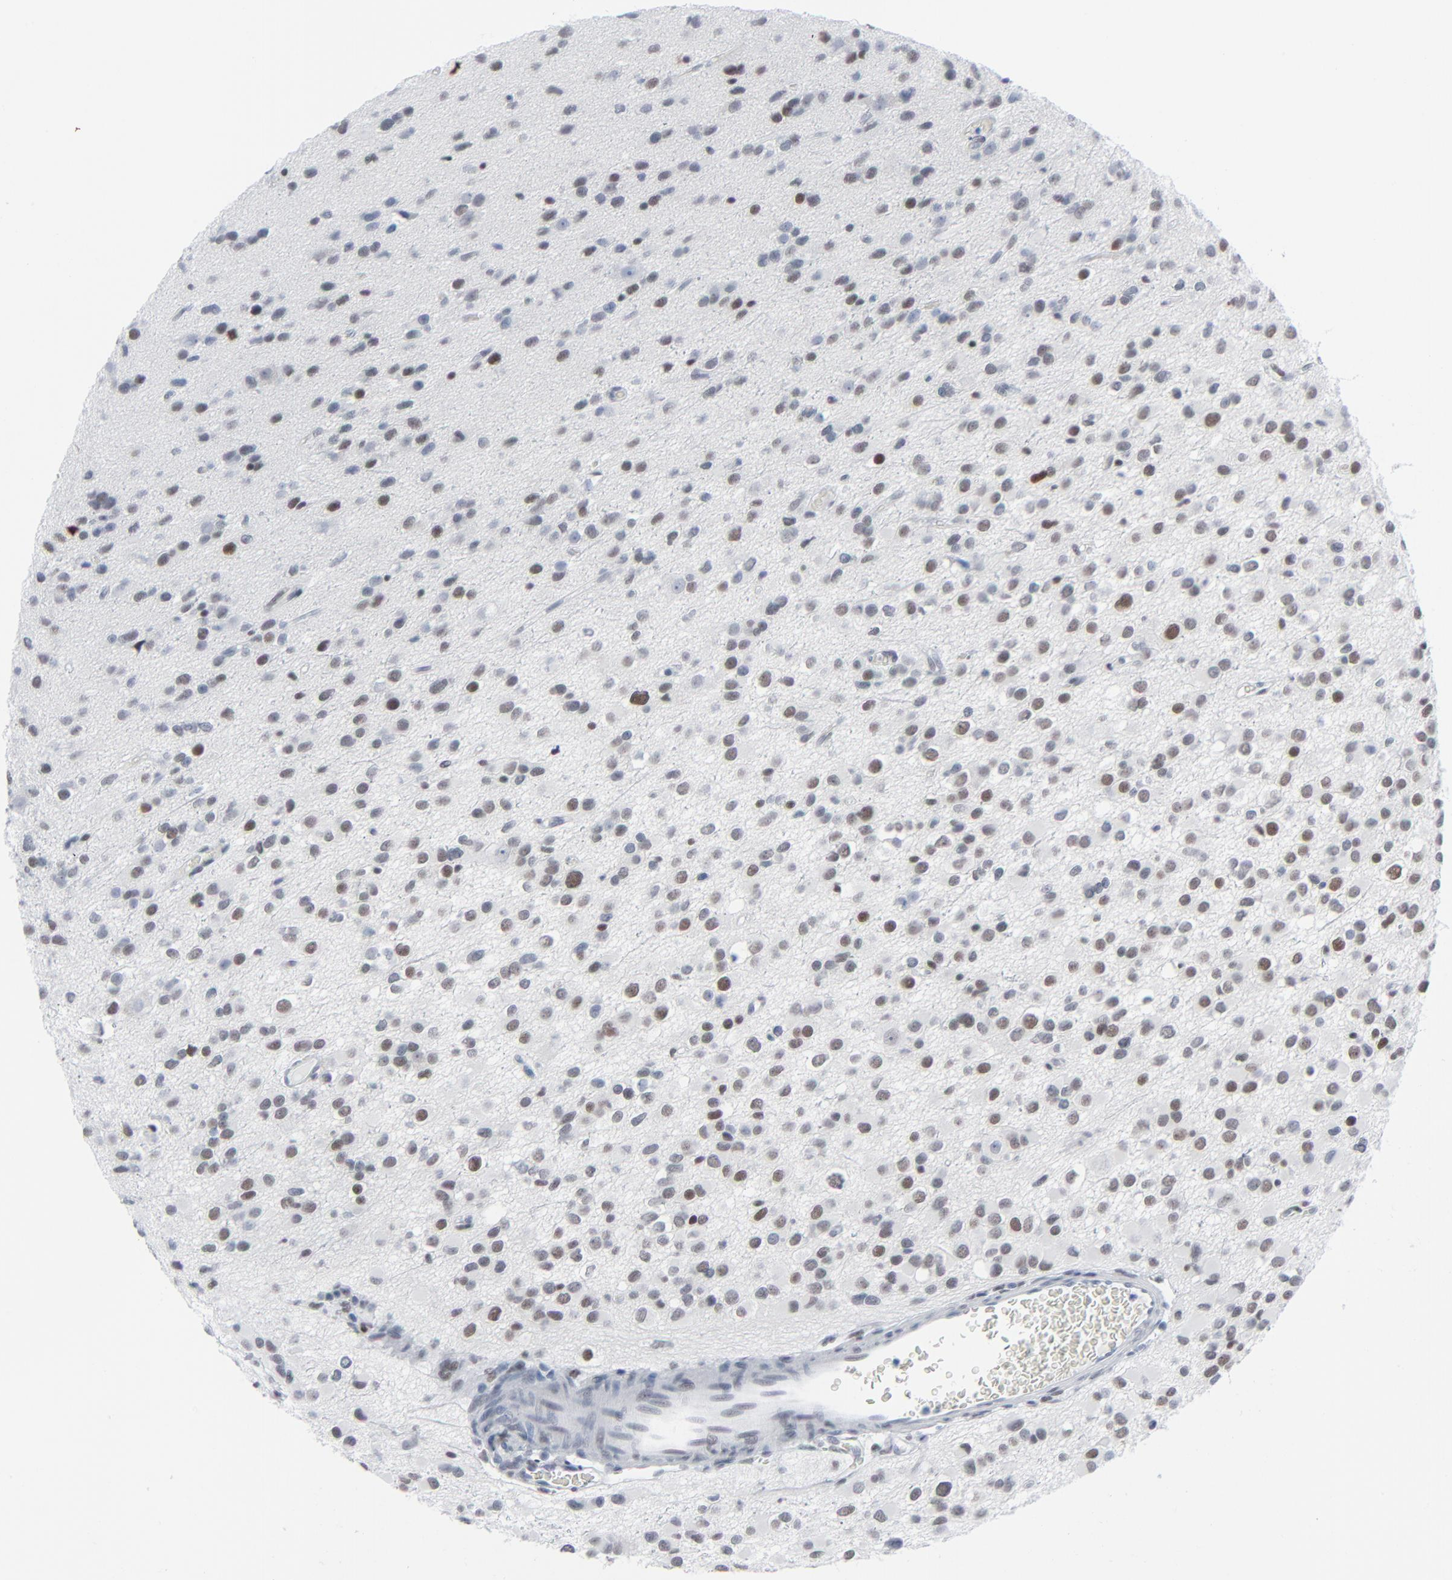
{"staining": {"intensity": "weak", "quantity": "25%-75%", "location": "nuclear"}, "tissue": "glioma", "cell_type": "Tumor cells", "image_type": "cancer", "snomed": [{"axis": "morphology", "description": "Glioma, malignant, Low grade"}, {"axis": "topography", "description": "Brain"}], "caption": "Immunohistochemistry (IHC) of malignant glioma (low-grade) reveals low levels of weak nuclear staining in about 25%-75% of tumor cells.", "gene": "SIRT1", "patient": {"sex": "male", "age": 42}}